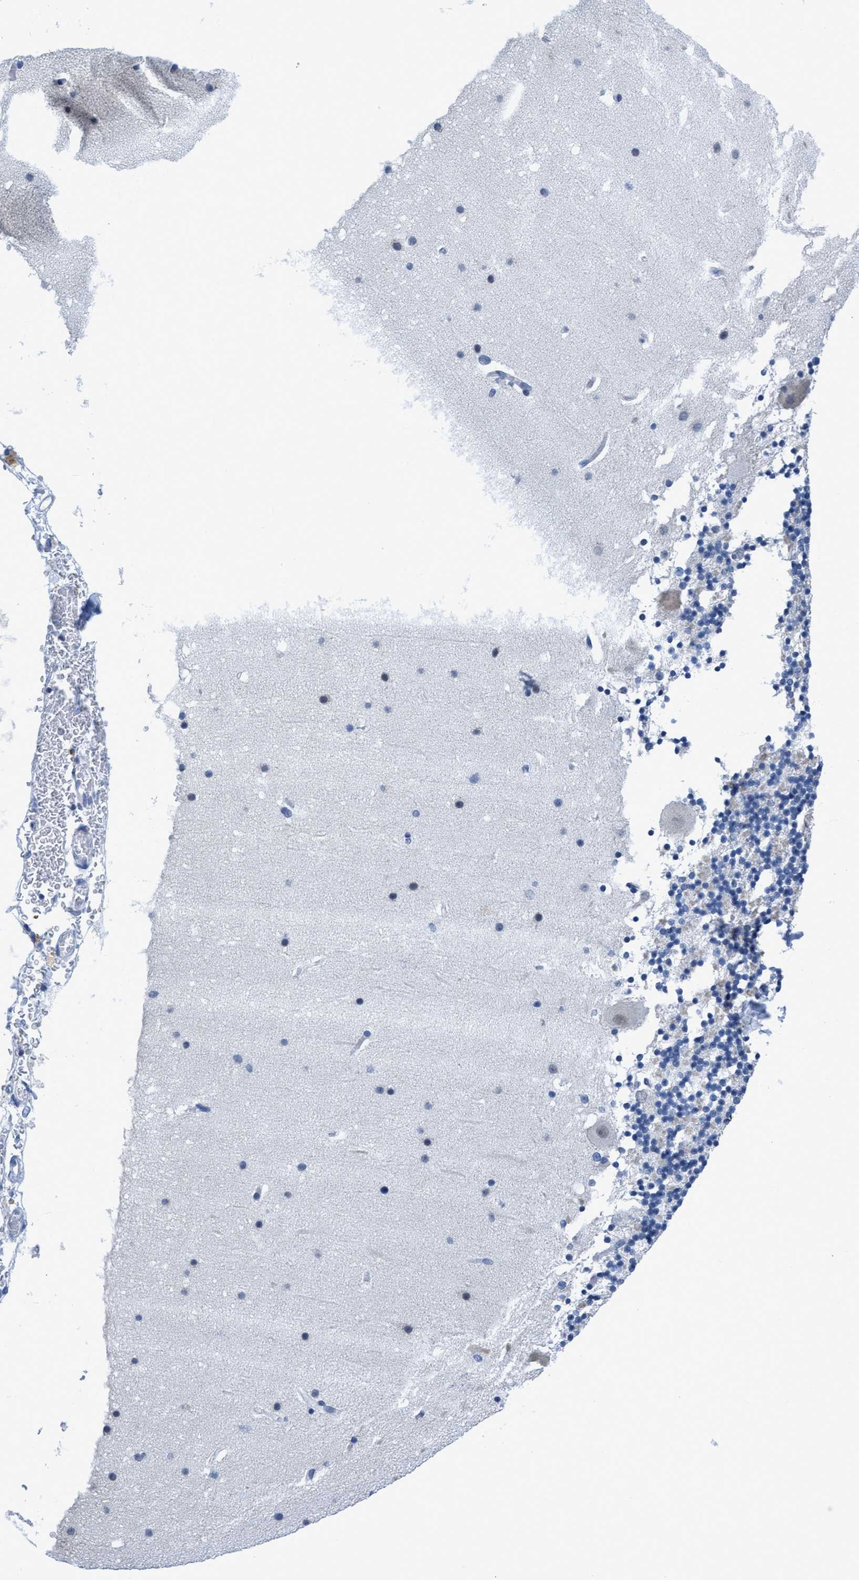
{"staining": {"intensity": "negative", "quantity": "none", "location": "none"}, "tissue": "cerebellum", "cell_type": "Cells in granular layer", "image_type": "normal", "snomed": [{"axis": "morphology", "description": "Normal tissue, NOS"}, {"axis": "topography", "description": "Cerebellum"}], "caption": "This is an immunohistochemistry (IHC) histopathology image of unremarkable cerebellum. There is no staining in cells in granular layer.", "gene": "DNAI1", "patient": {"sex": "male", "age": 57}}